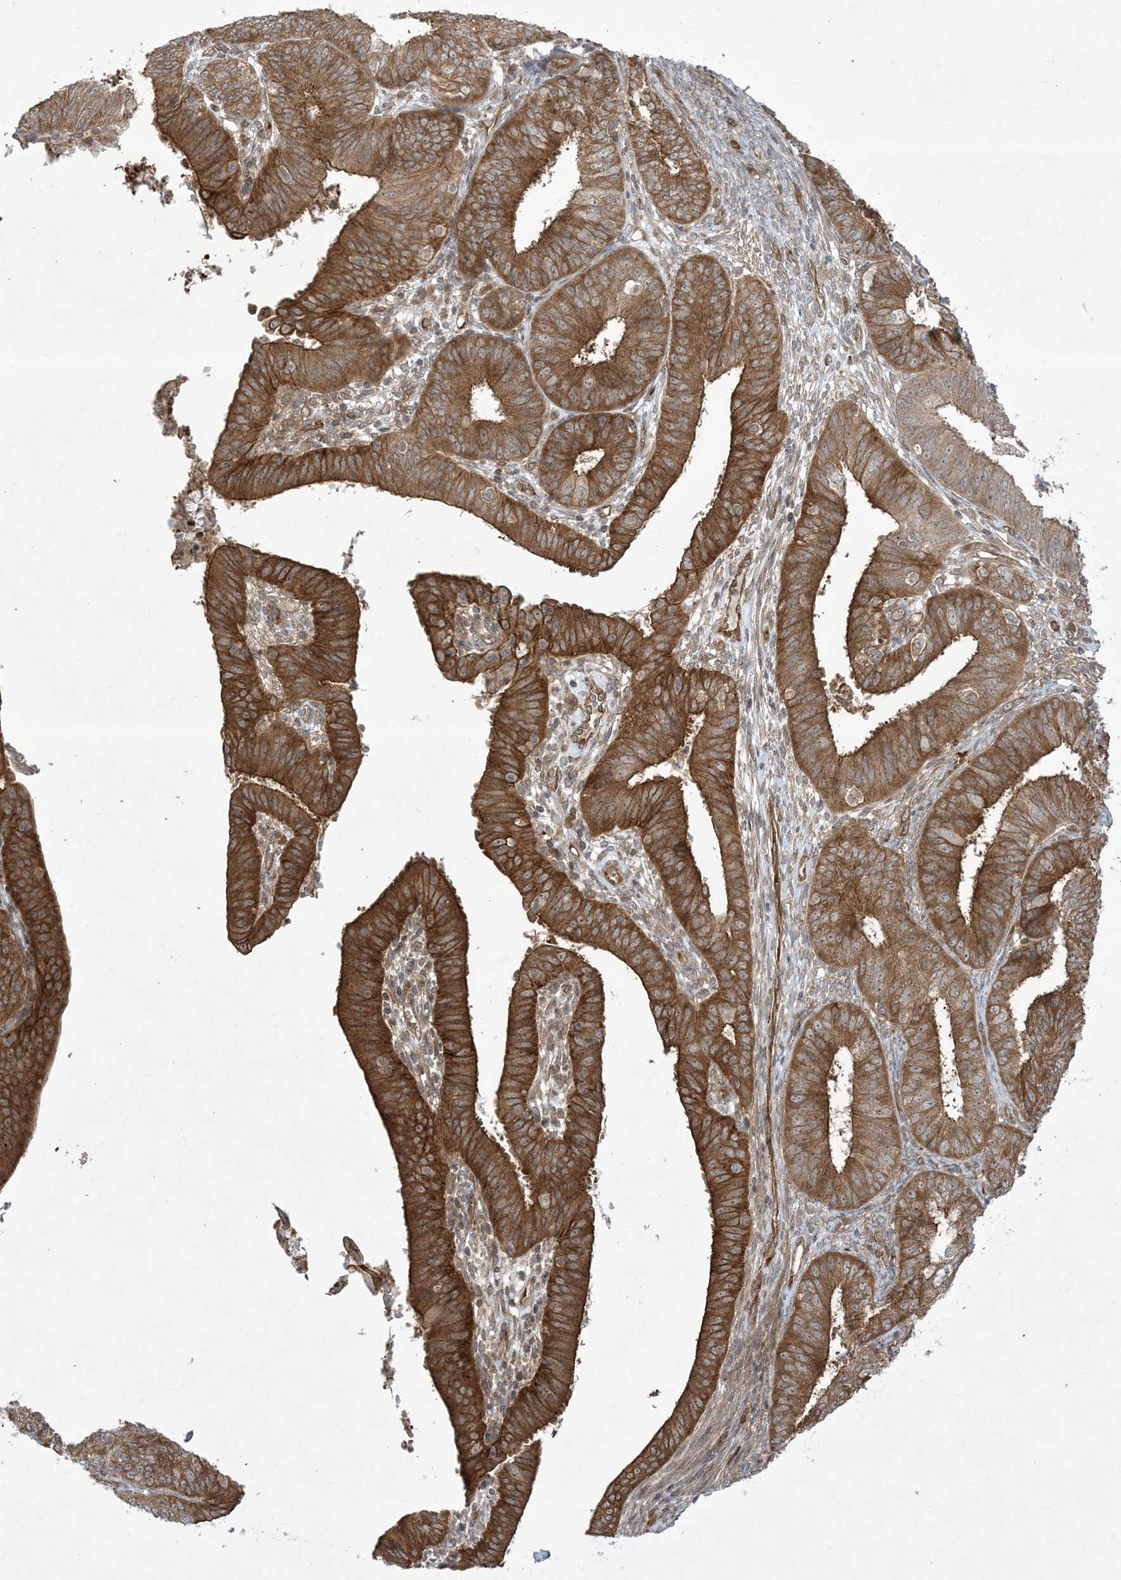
{"staining": {"intensity": "strong", "quantity": ">75%", "location": "cytoplasmic/membranous,nuclear"}, "tissue": "endometrial cancer", "cell_type": "Tumor cells", "image_type": "cancer", "snomed": [{"axis": "morphology", "description": "Adenocarcinoma, NOS"}, {"axis": "topography", "description": "Endometrium"}], "caption": "Immunohistochemistry histopathology image of endometrial adenocarcinoma stained for a protein (brown), which displays high levels of strong cytoplasmic/membranous and nuclear positivity in about >75% of tumor cells.", "gene": "SOGA3", "patient": {"sex": "female", "age": 51}}